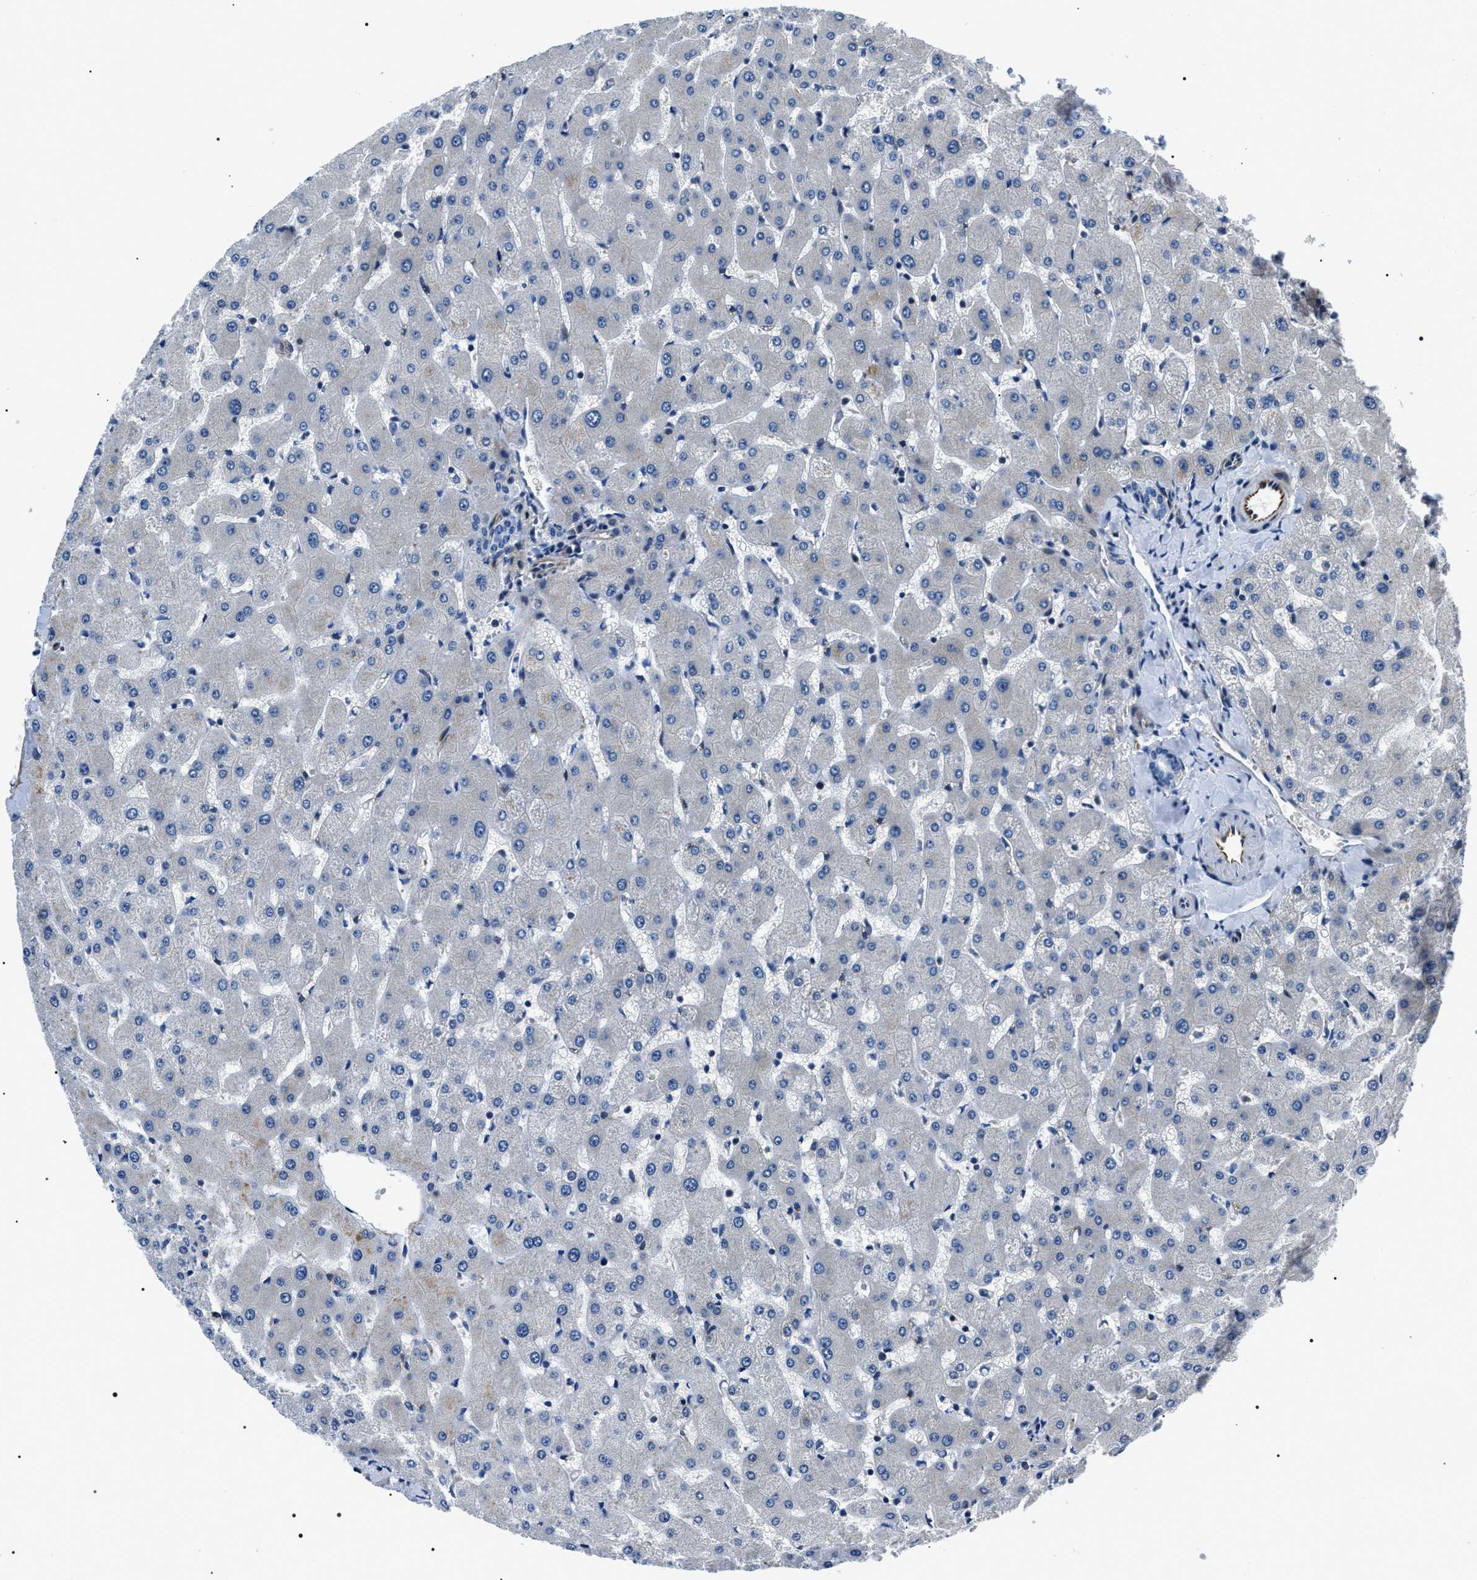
{"staining": {"intensity": "negative", "quantity": "none", "location": "none"}, "tissue": "liver", "cell_type": "Cholangiocytes", "image_type": "normal", "snomed": [{"axis": "morphology", "description": "Normal tissue, NOS"}, {"axis": "topography", "description": "Liver"}], "caption": "High magnification brightfield microscopy of unremarkable liver stained with DAB (brown) and counterstained with hematoxylin (blue): cholangiocytes show no significant positivity. (DAB IHC with hematoxylin counter stain).", "gene": "BAG2", "patient": {"sex": "female", "age": 63}}